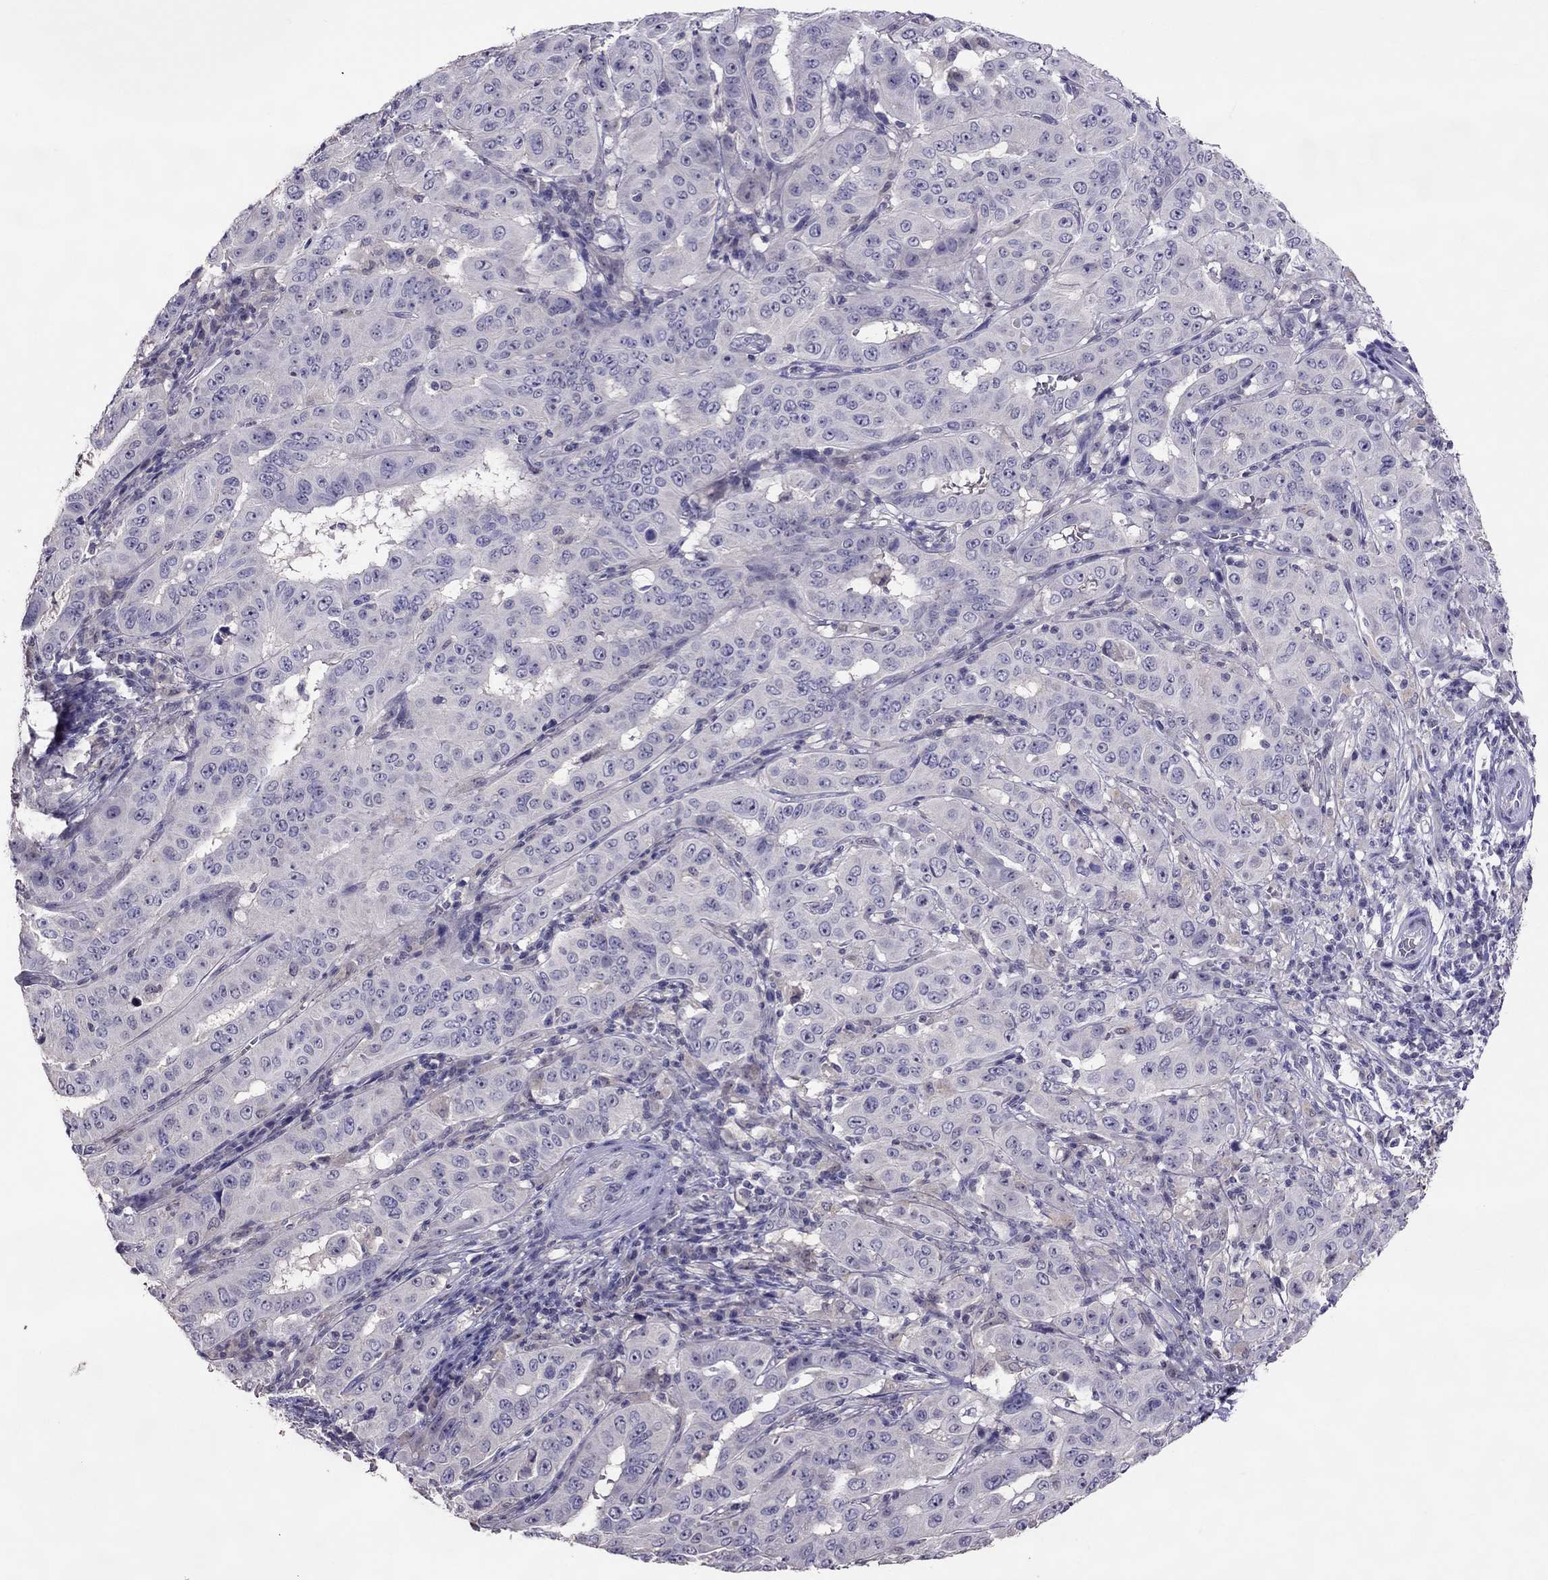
{"staining": {"intensity": "negative", "quantity": "none", "location": "none"}, "tissue": "pancreatic cancer", "cell_type": "Tumor cells", "image_type": "cancer", "snomed": [{"axis": "morphology", "description": "Adenocarcinoma, NOS"}, {"axis": "topography", "description": "Pancreas"}], "caption": "Histopathology image shows no protein staining in tumor cells of pancreatic cancer tissue. (DAB (3,3'-diaminobenzidine) immunohistochemistry, high magnification).", "gene": "LRRC46", "patient": {"sex": "male", "age": 63}}